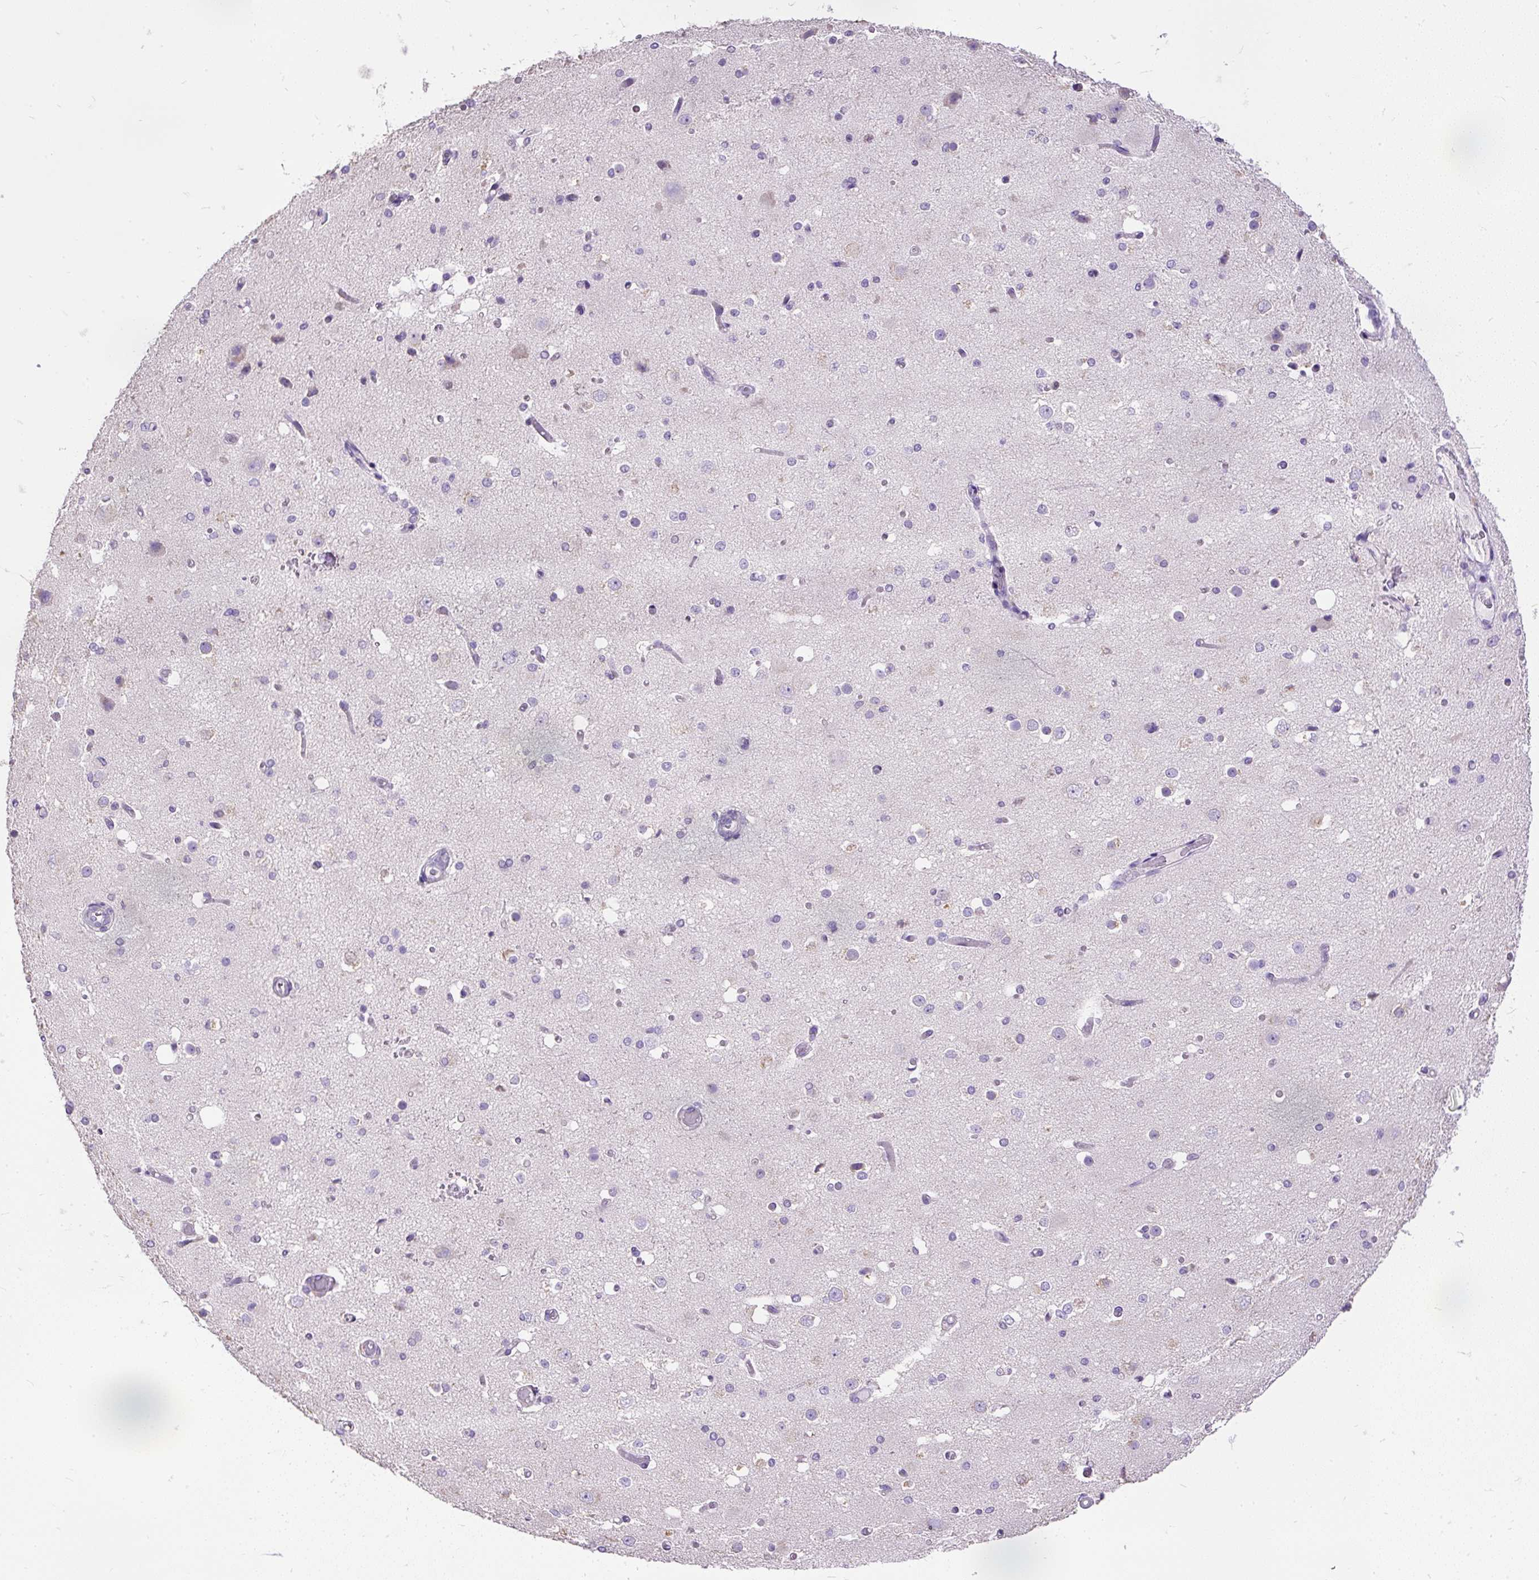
{"staining": {"intensity": "negative", "quantity": "none", "location": "none"}, "tissue": "cerebral cortex", "cell_type": "Endothelial cells", "image_type": "normal", "snomed": [{"axis": "morphology", "description": "Normal tissue, NOS"}, {"axis": "morphology", "description": "Inflammation, NOS"}, {"axis": "topography", "description": "Cerebral cortex"}], "caption": "High power microscopy histopathology image of an IHC histopathology image of benign cerebral cortex, revealing no significant positivity in endothelial cells.", "gene": "GBX1", "patient": {"sex": "male", "age": 6}}